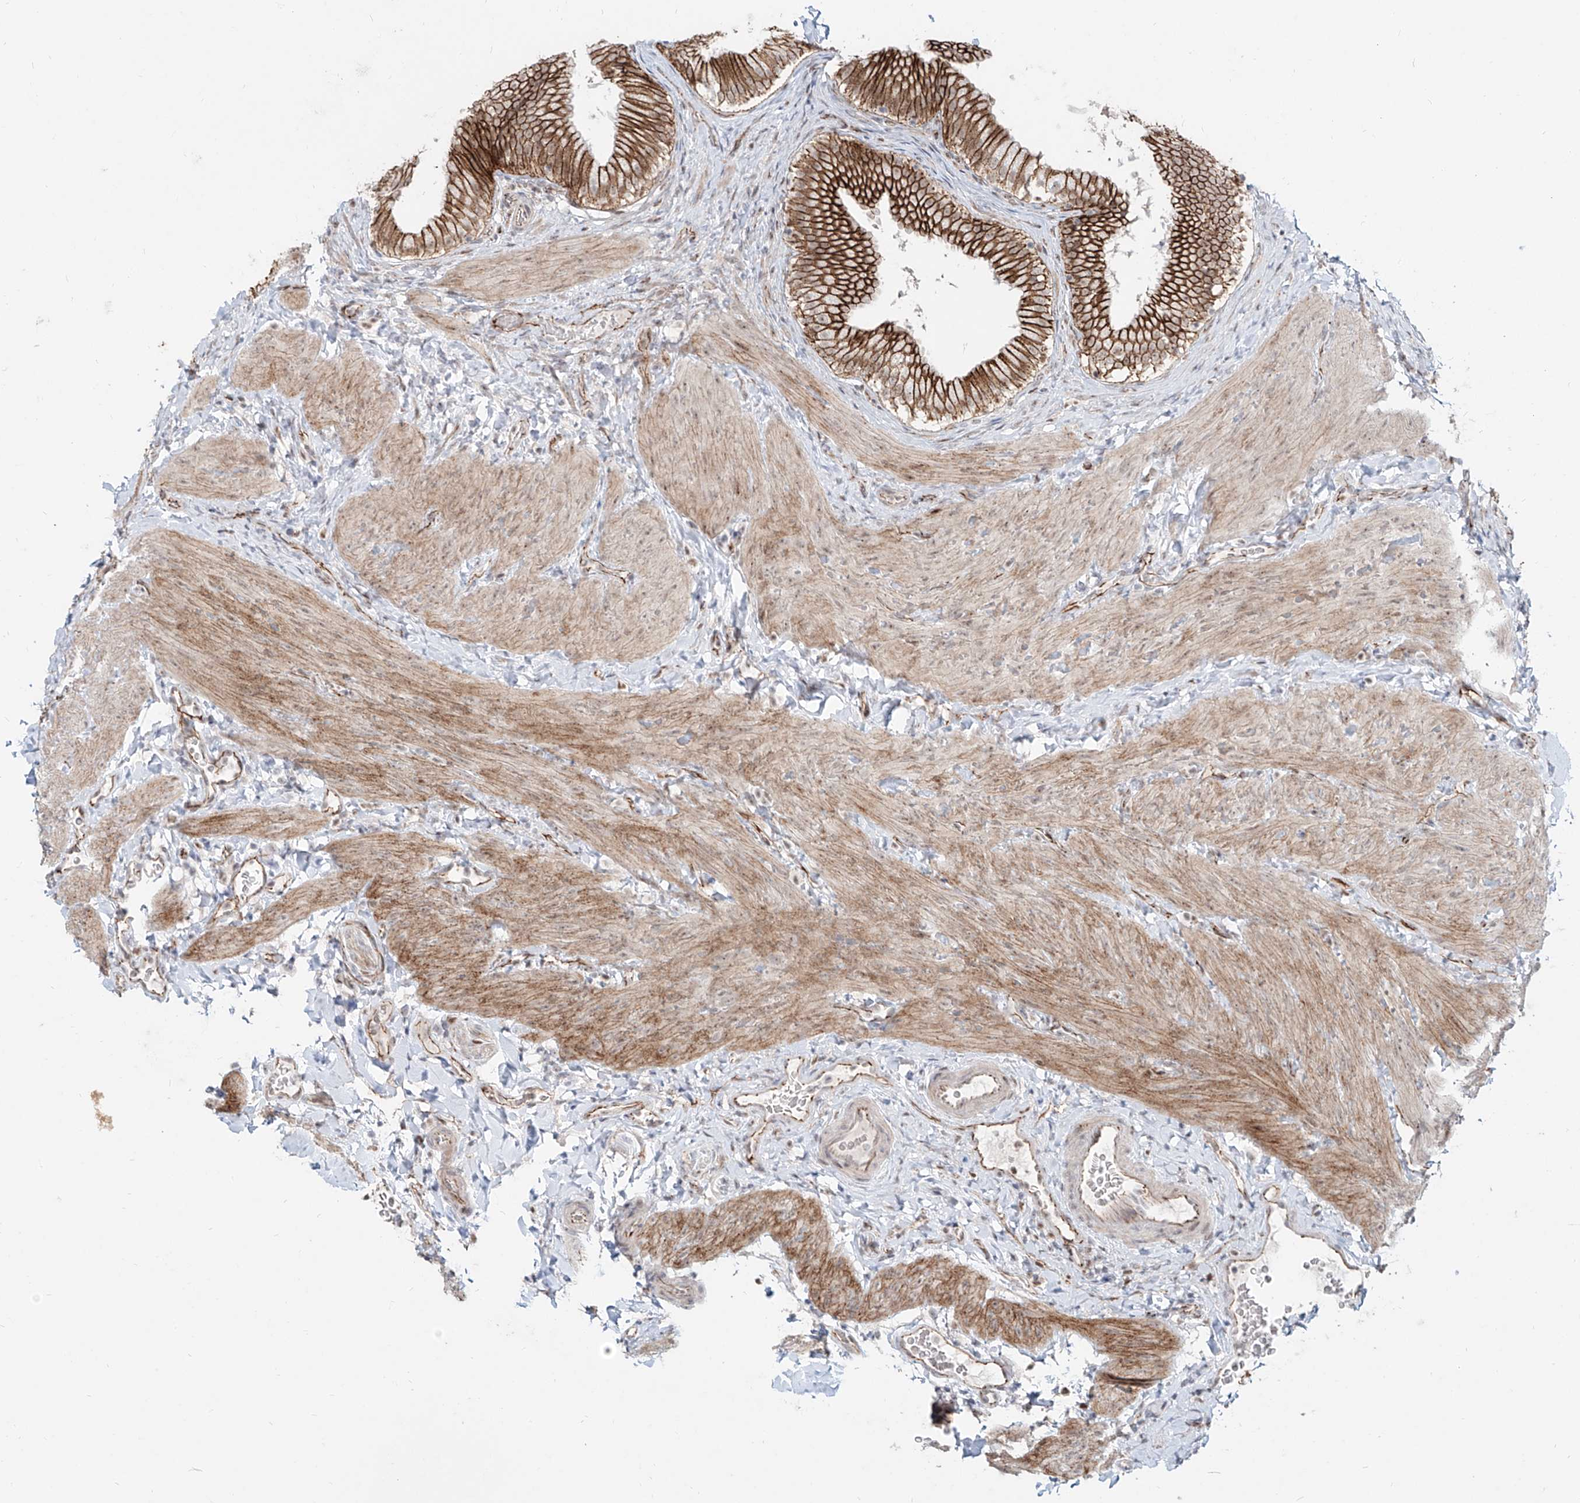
{"staining": {"intensity": "strong", "quantity": ">75%", "location": "cytoplasmic/membranous,nuclear"}, "tissue": "gallbladder", "cell_type": "Glandular cells", "image_type": "normal", "snomed": [{"axis": "morphology", "description": "Normal tissue, NOS"}, {"axis": "topography", "description": "Gallbladder"}], "caption": "Glandular cells exhibit strong cytoplasmic/membranous,nuclear positivity in approximately >75% of cells in unremarkable gallbladder. The staining was performed using DAB to visualize the protein expression in brown, while the nuclei were stained in blue with hematoxylin (Magnification: 20x).", "gene": "ZNF710", "patient": {"sex": "female", "age": 30}}